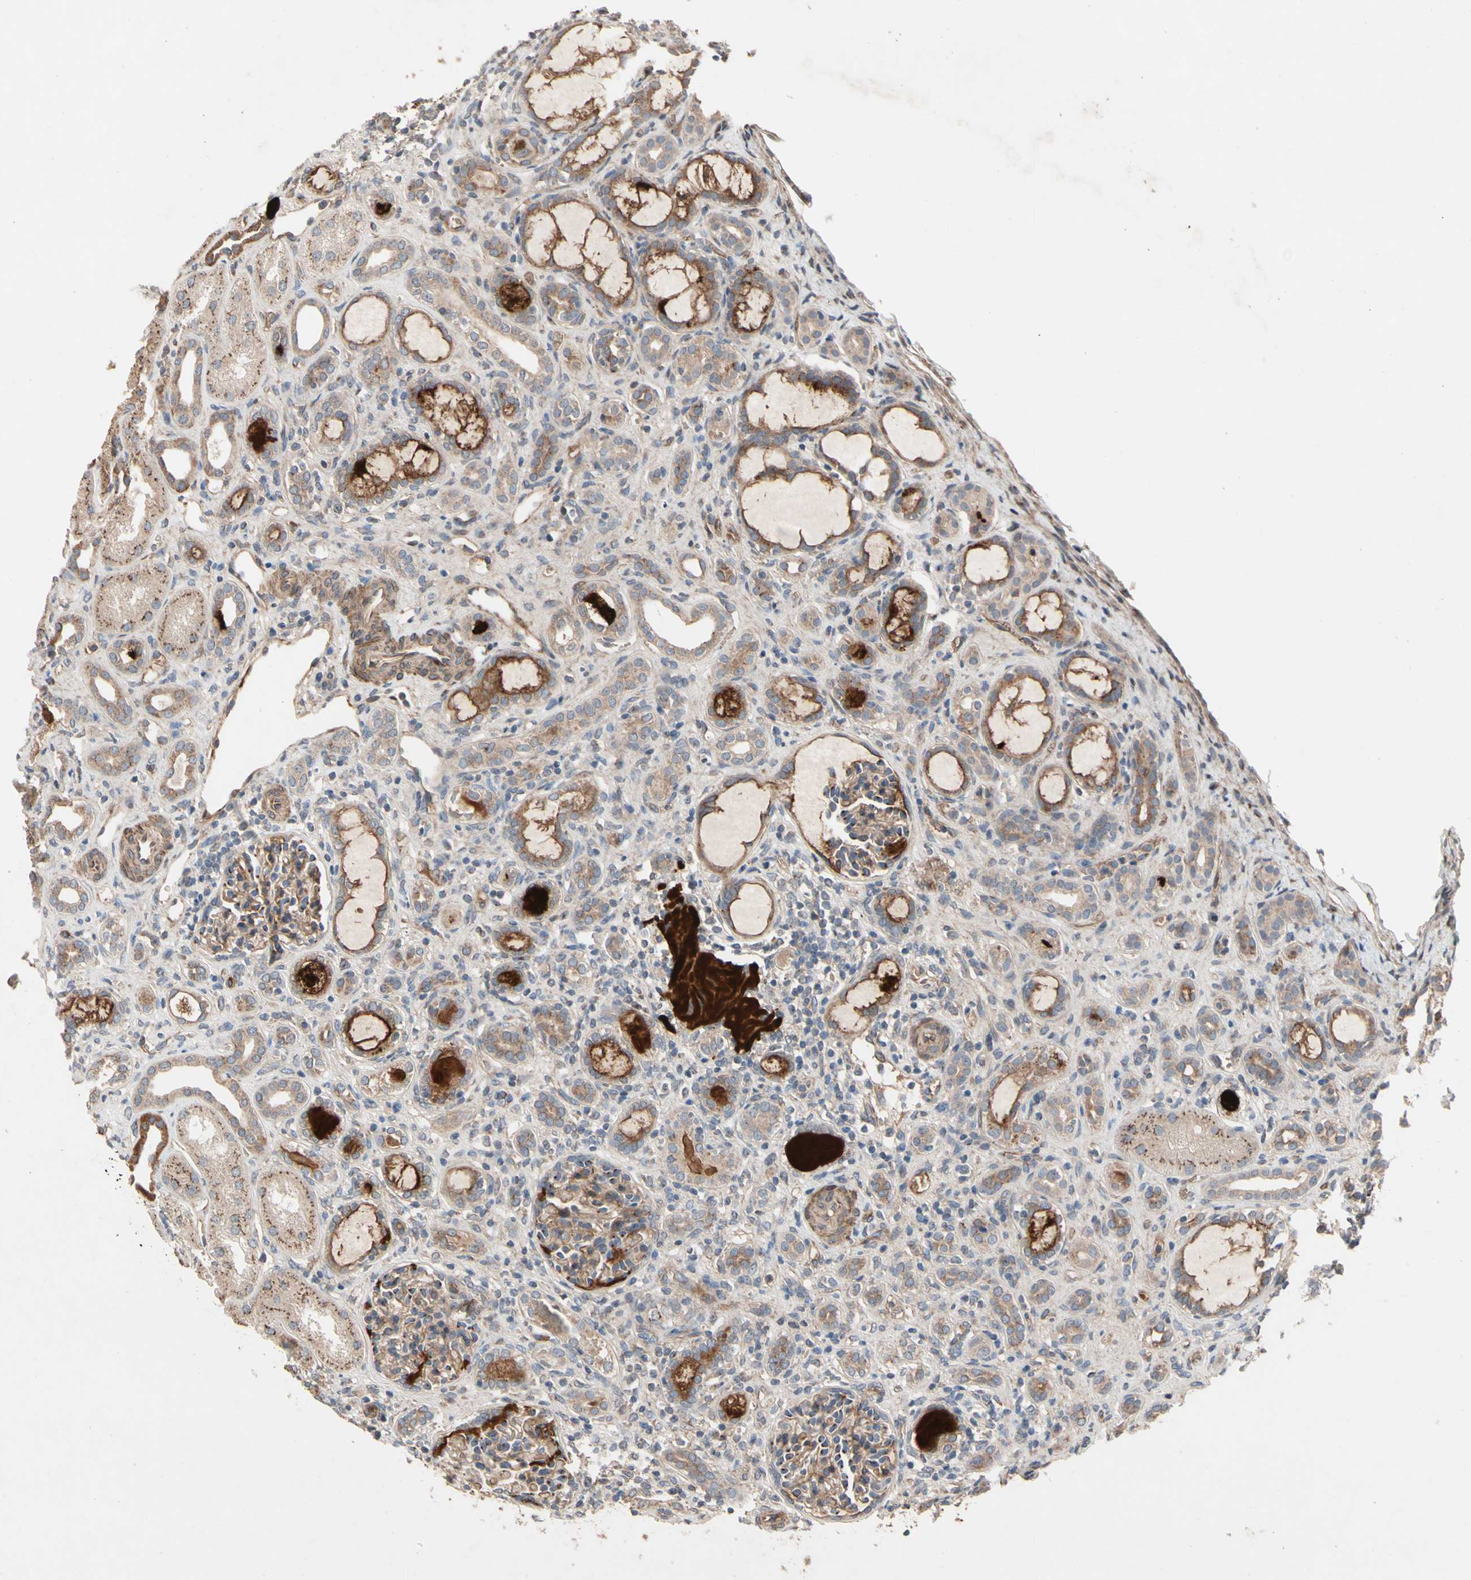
{"staining": {"intensity": "moderate", "quantity": ">75%", "location": "cytoplasmic/membranous"}, "tissue": "kidney", "cell_type": "Cells in glomeruli", "image_type": "normal", "snomed": [{"axis": "morphology", "description": "Normal tissue, NOS"}, {"axis": "topography", "description": "Kidney"}], "caption": "The photomicrograph exhibits a brown stain indicating the presence of a protein in the cytoplasmic/membranous of cells in glomeruli in kidney.", "gene": "GCK", "patient": {"sex": "male", "age": 7}}